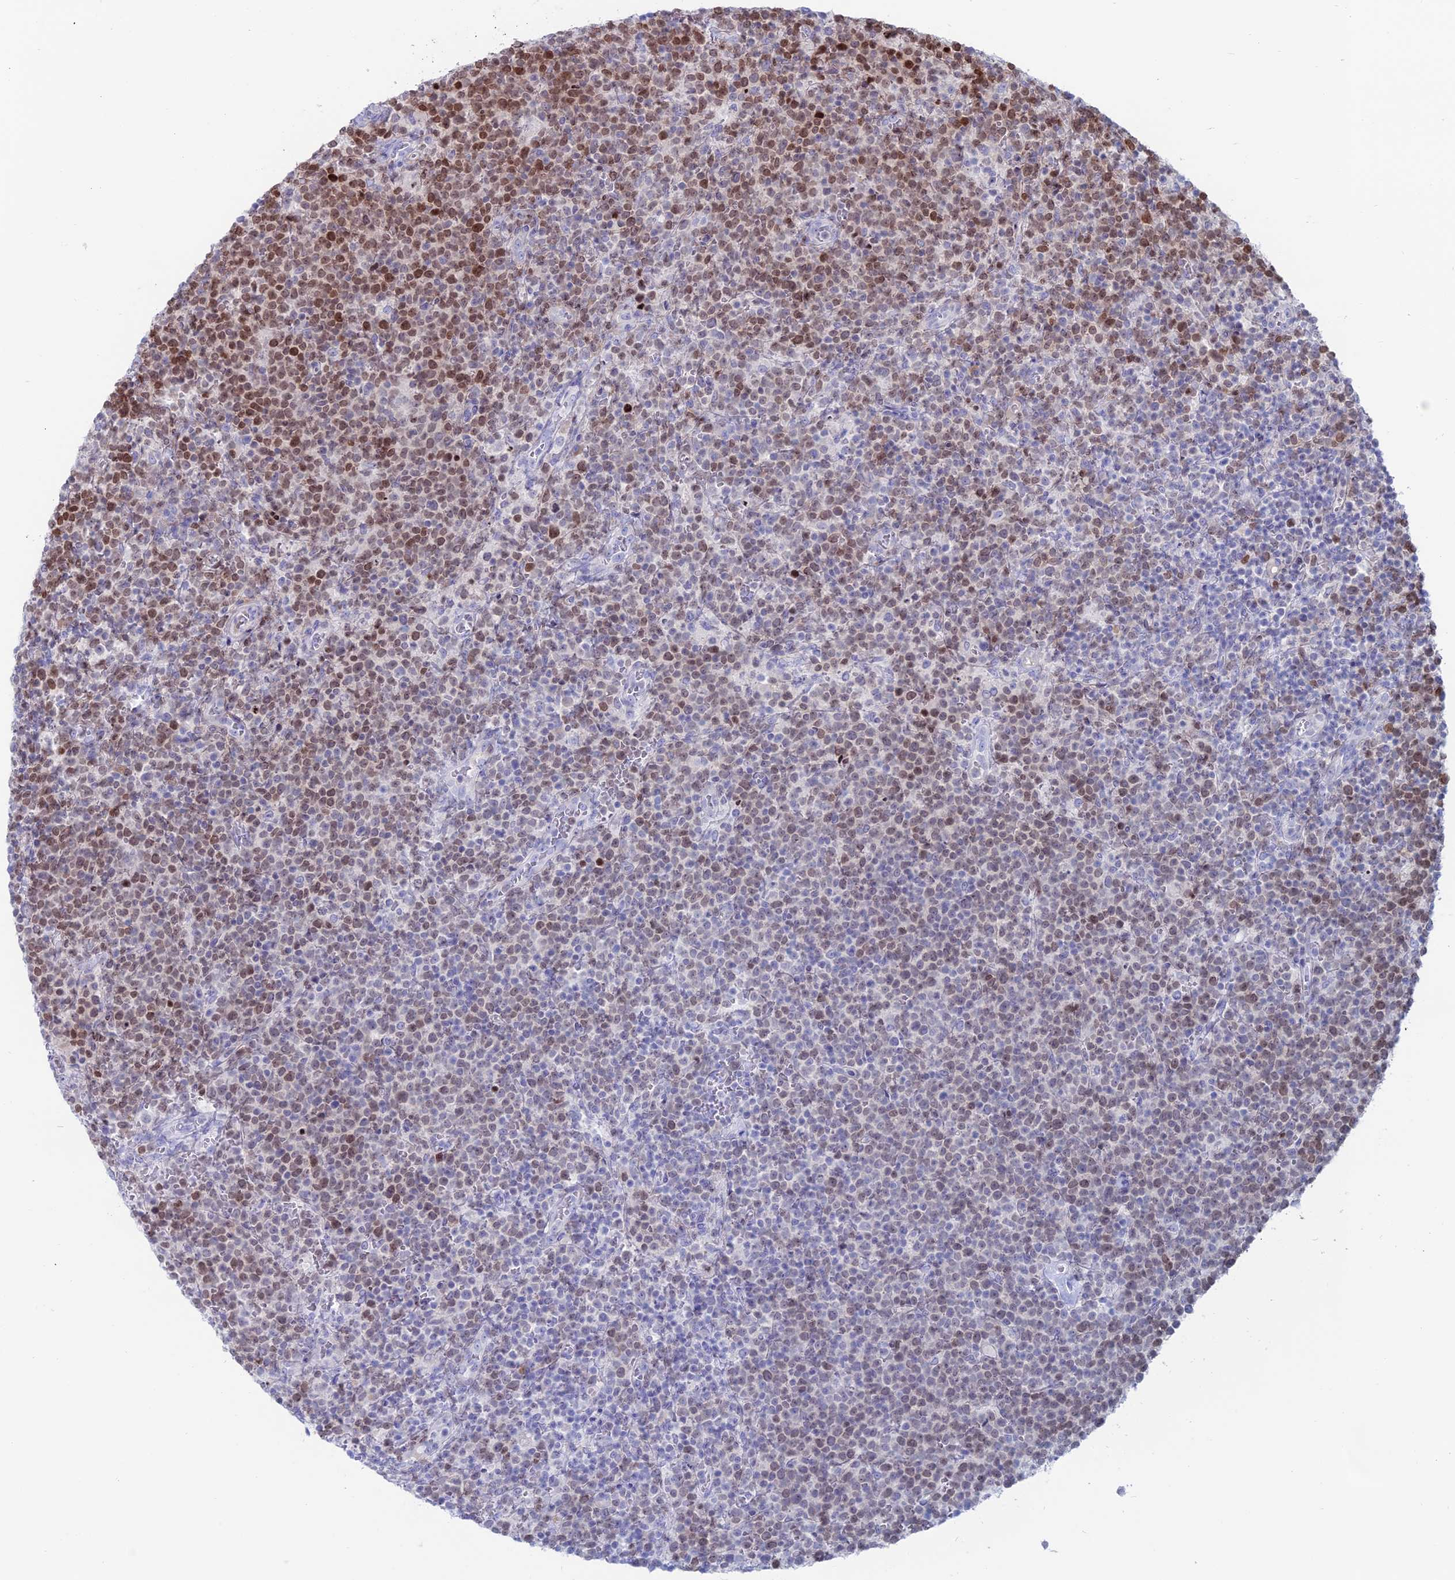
{"staining": {"intensity": "moderate", "quantity": "25%-75%", "location": "nuclear"}, "tissue": "lymphoma", "cell_type": "Tumor cells", "image_type": "cancer", "snomed": [{"axis": "morphology", "description": "Malignant lymphoma, non-Hodgkin's type, High grade"}, {"axis": "topography", "description": "Lymph node"}], "caption": "A photomicrograph showing moderate nuclear positivity in about 25%-75% of tumor cells in lymphoma, as visualized by brown immunohistochemical staining.", "gene": "CERS6", "patient": {"sex": "male", "age": 61}}